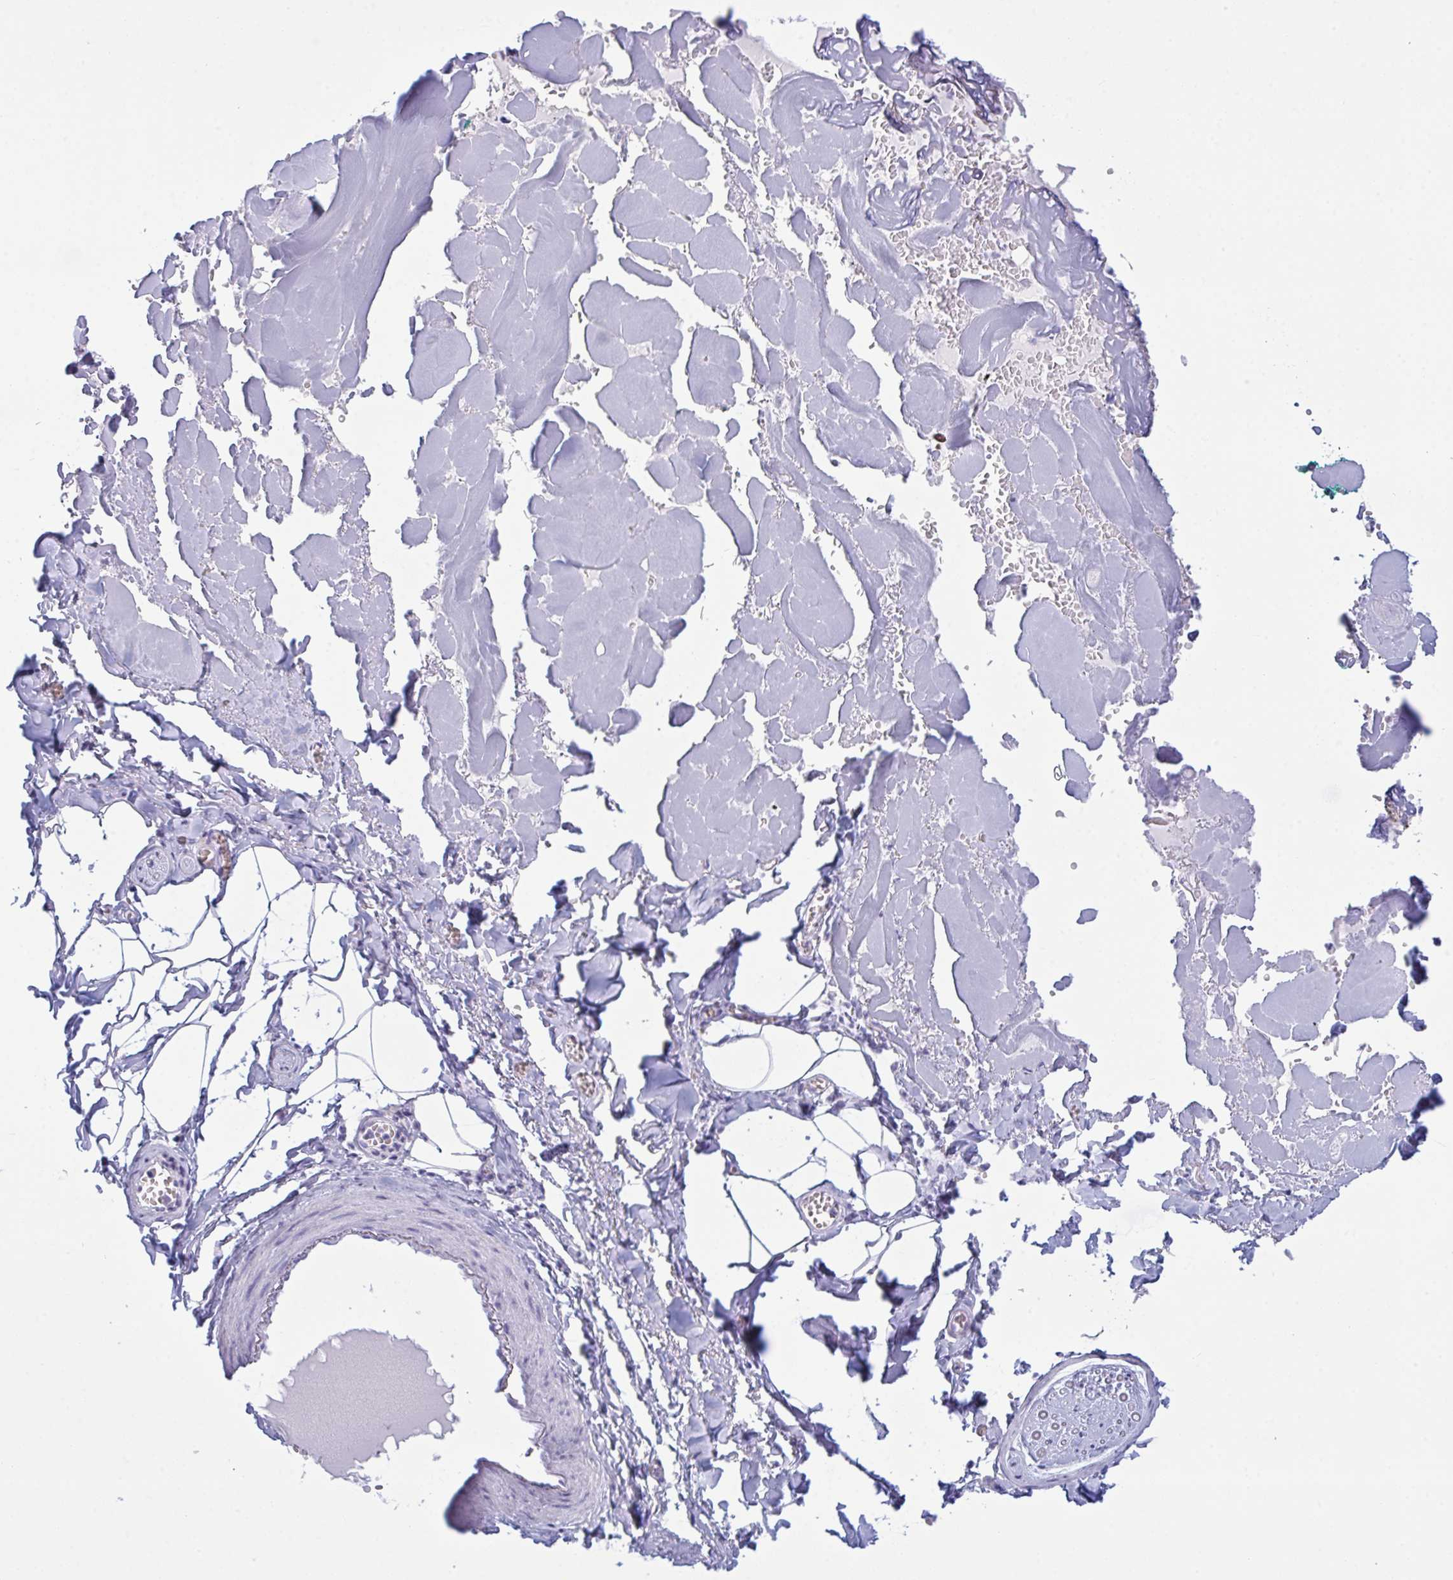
{"staining": {"intensity": "negative", "quantity": "none", "location": "none"}, "tissue": "adipose tissue", "cell_type": "Adipocytes", "image_type": "normal", "snomed": [{"axis": "morphology", "description": "Normal tissue, NOS"}, {"axis": "topography", "description": "Vulva"}, {"axis": "topography", "description": "Peripheral nerve tissue"}], "caption": "IHC photomicrograph of normal adipose tissue stained for a protein (brown), which shows no staining in adipocytes. (Brightfield microscopy of DAB (3,3'-diaminobenzidine) immunohistochemistry (IHC) at high magnification).", "gene": "BBS1", "patient": {"sex": "female", "age": 66}}